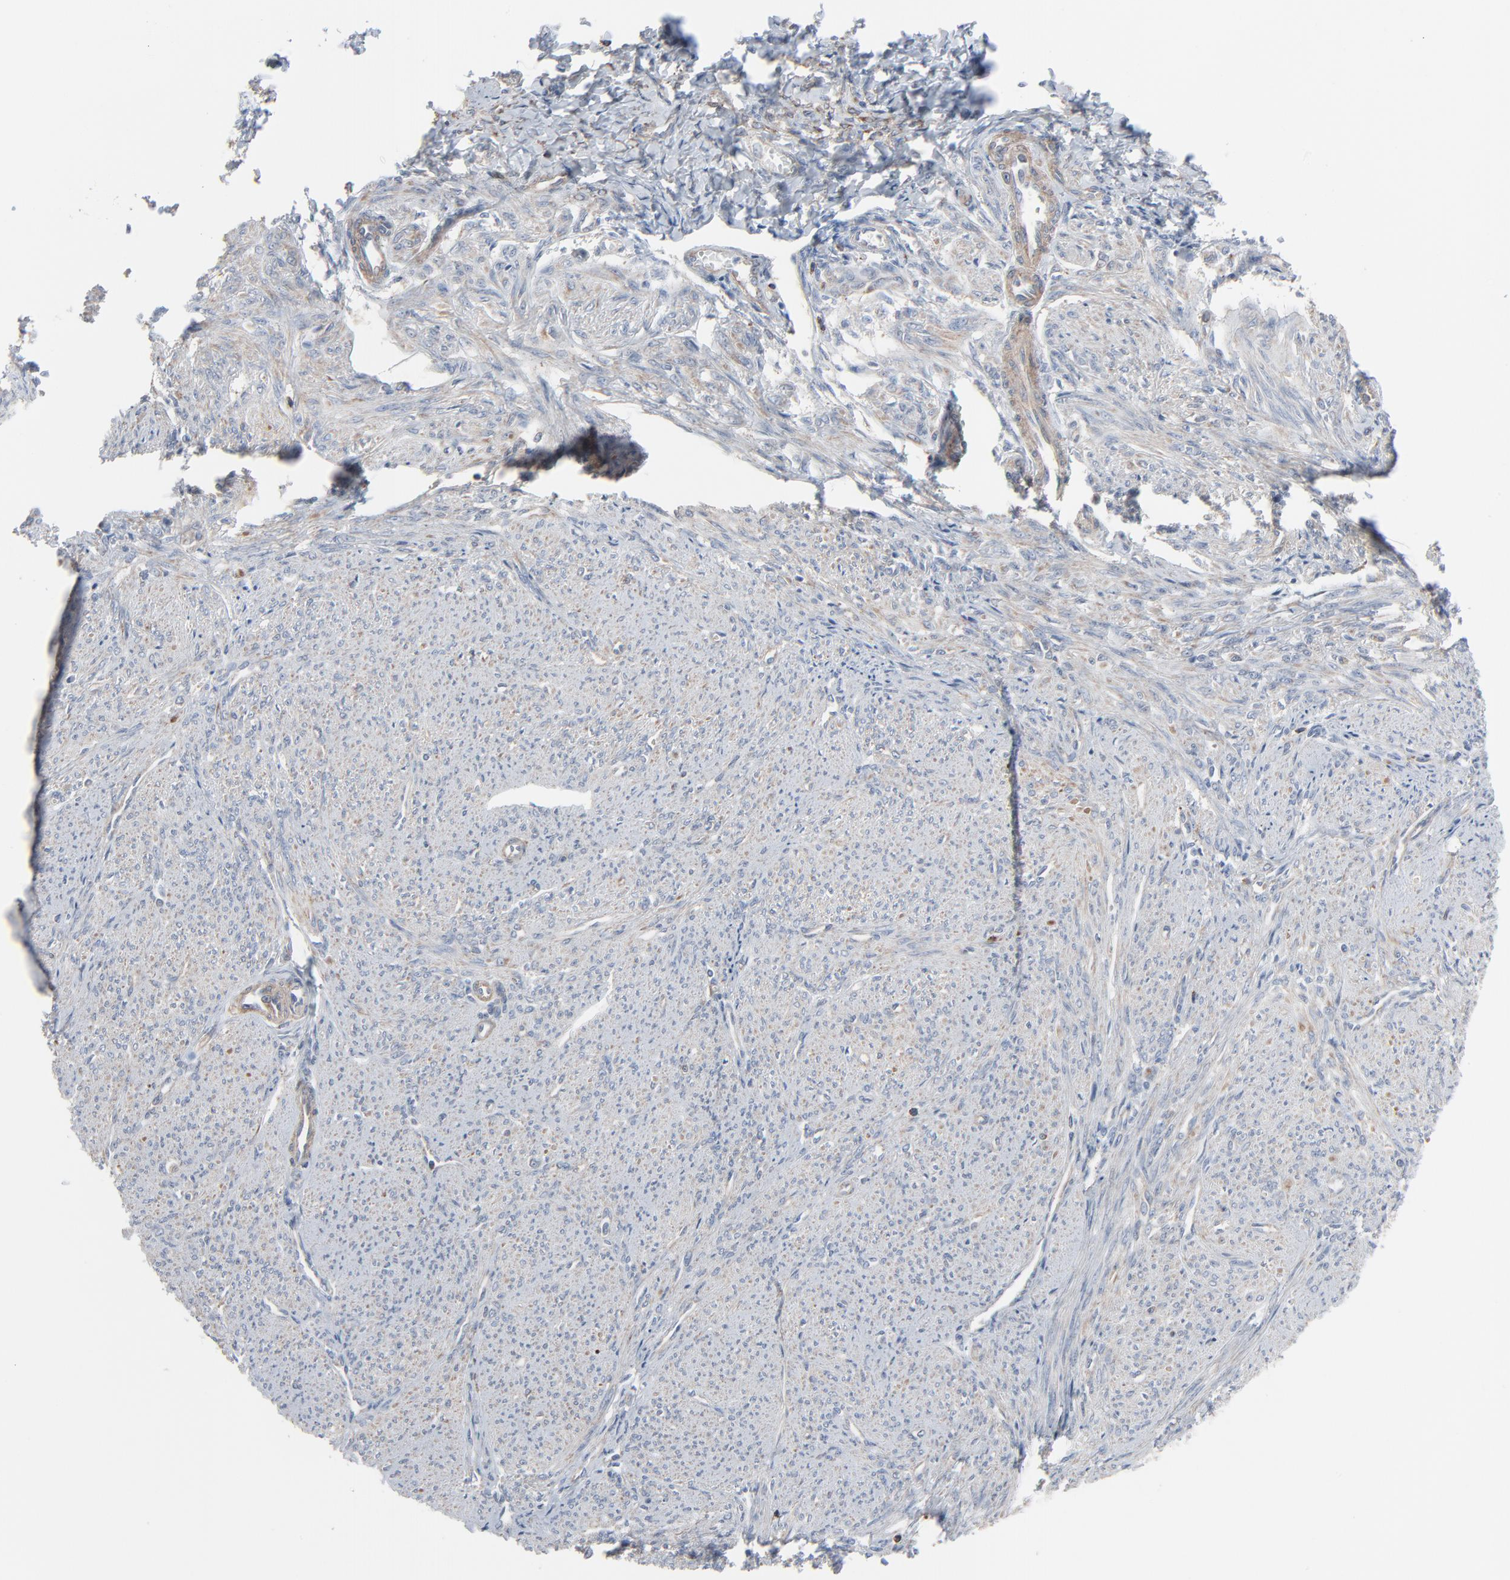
{"staining": {"intensity": "negative", "quantity": "none", "location": "none"}, "tissue": "smooth muscle", "cell_type": "Smooth muscle cells", "image_type": "normal", "snomed": [{"axis": "morphology", "description": "Normal tissue, NOS"}, {"axis": "topography", "description": "Smooth muscle"}], "caption": "Immunohistochemistry micrograph of unremarkable smooth muscle: smooth muscle stained with DAB exhibits no significant protein staining in smooth muscle cells.", "gene": "OPTN", "patient": {"sex": "female", "age": 65}}